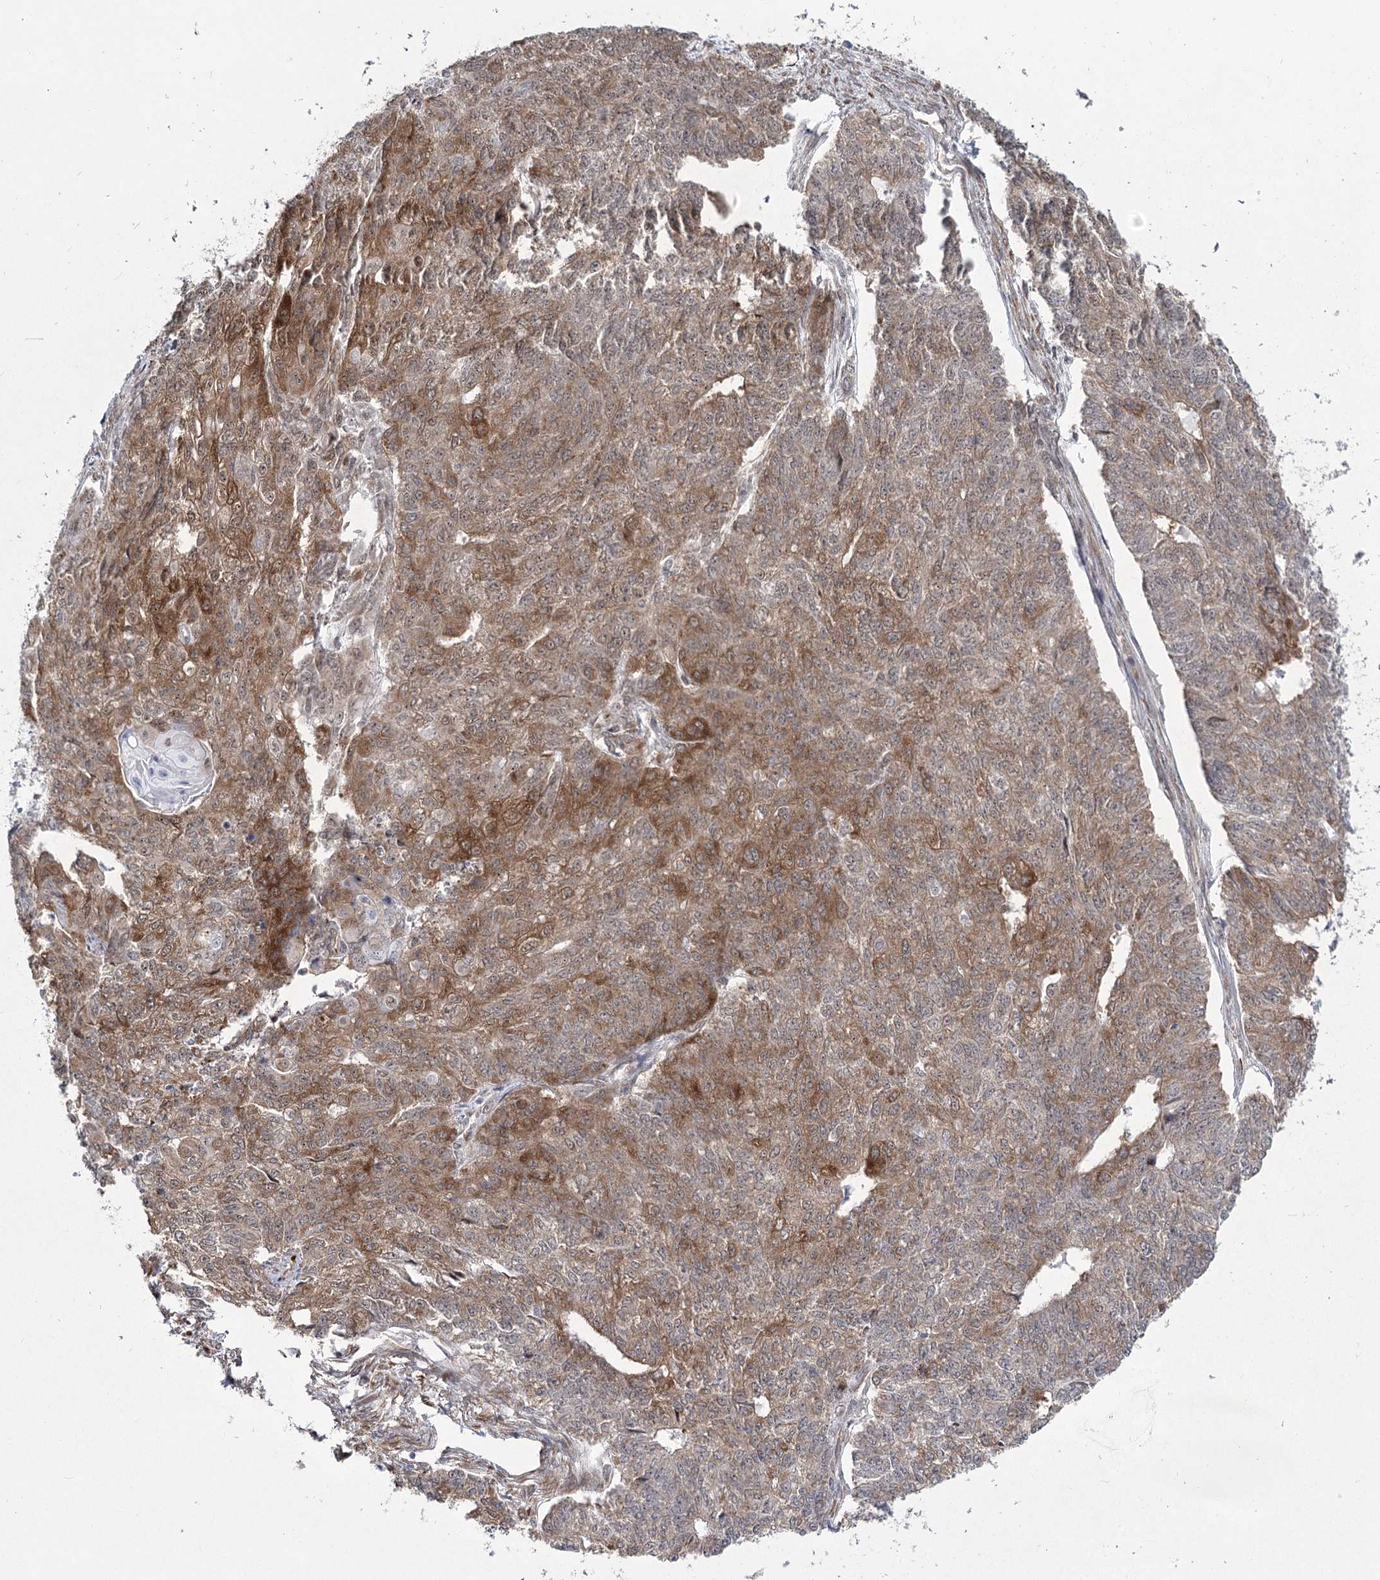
{"staining": {"intensity": "moderate", "quantity": ">75%", "location": "cytoplasmic/membranous"}, "tissue": "endometrial cancer", "cell_type": "Tumor cells", "image_type": "cancer", "snomed": [{"axis": "morphology", "description": "Adenocarcinoma, NOS"}, {"axis": "topography", "description": "Endometrium"}], "caption": "DAB (3,3'-diaminobenzidine) immunohistochemical staining of human adenocarcinoma (endometrial) reveals moderate cytoplasmic/membranous protein positivity in about >75% of tumor cells.", "gene": "YBX3", "patient": {"sex": "female", "age": 32}}